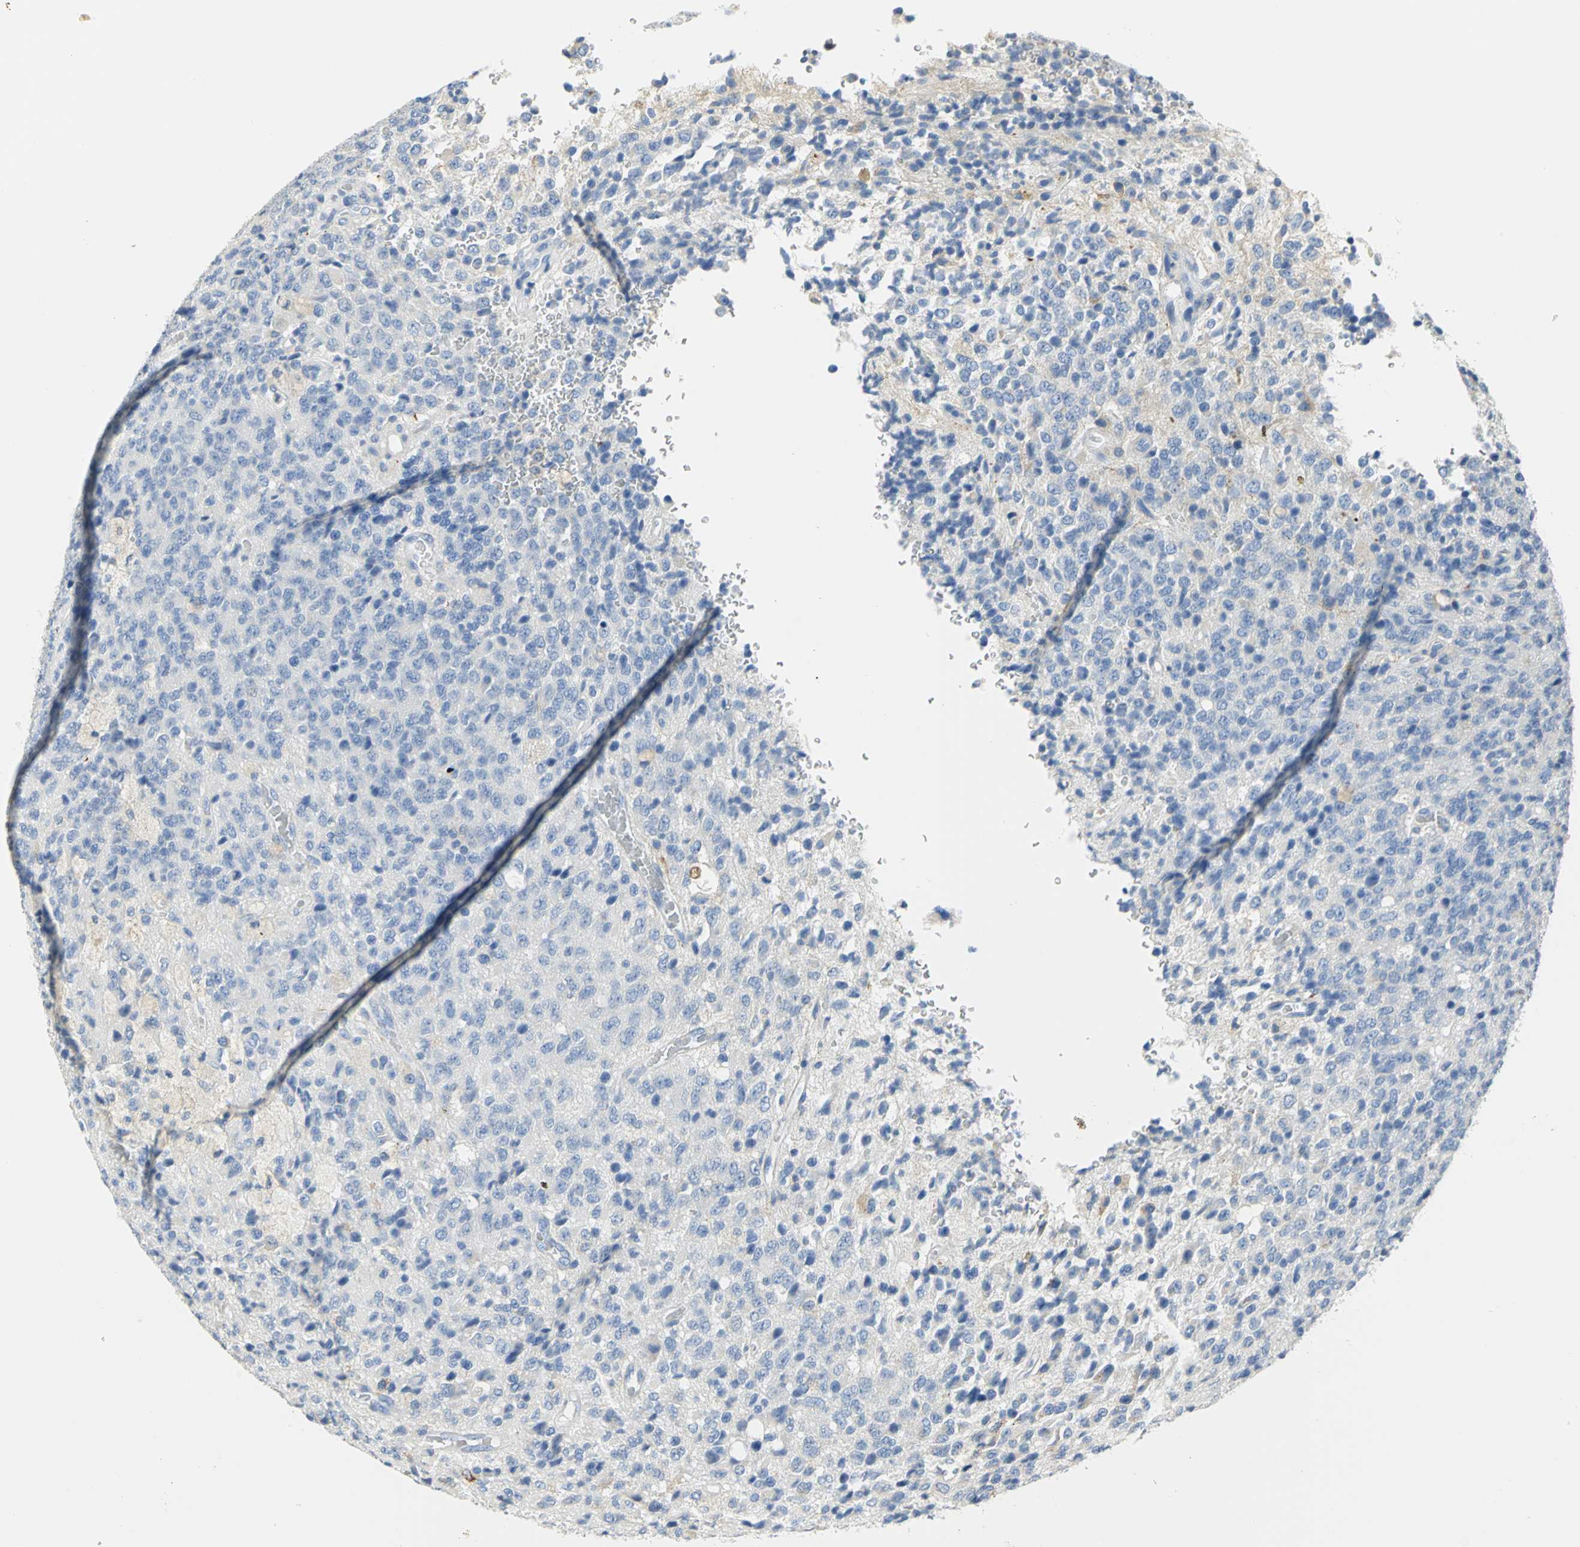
{"staining": {"intensity": "negative", "quantity": "none", "location": "none"}, "tissue": "glioma", "cell_type": "Tumor cells", "image_type": "cancer", "snomed": [{"axis": "morphology", "description": "Glioma, malignant, High grade"}, {"axis": "topography", "description": "pancreas cauda"}], "caption": "Protein analysis of glioma displays no significant positivity in tumor cells.", "gene": "GNRH2", "patient": {"sex": "male", "age": 60}}